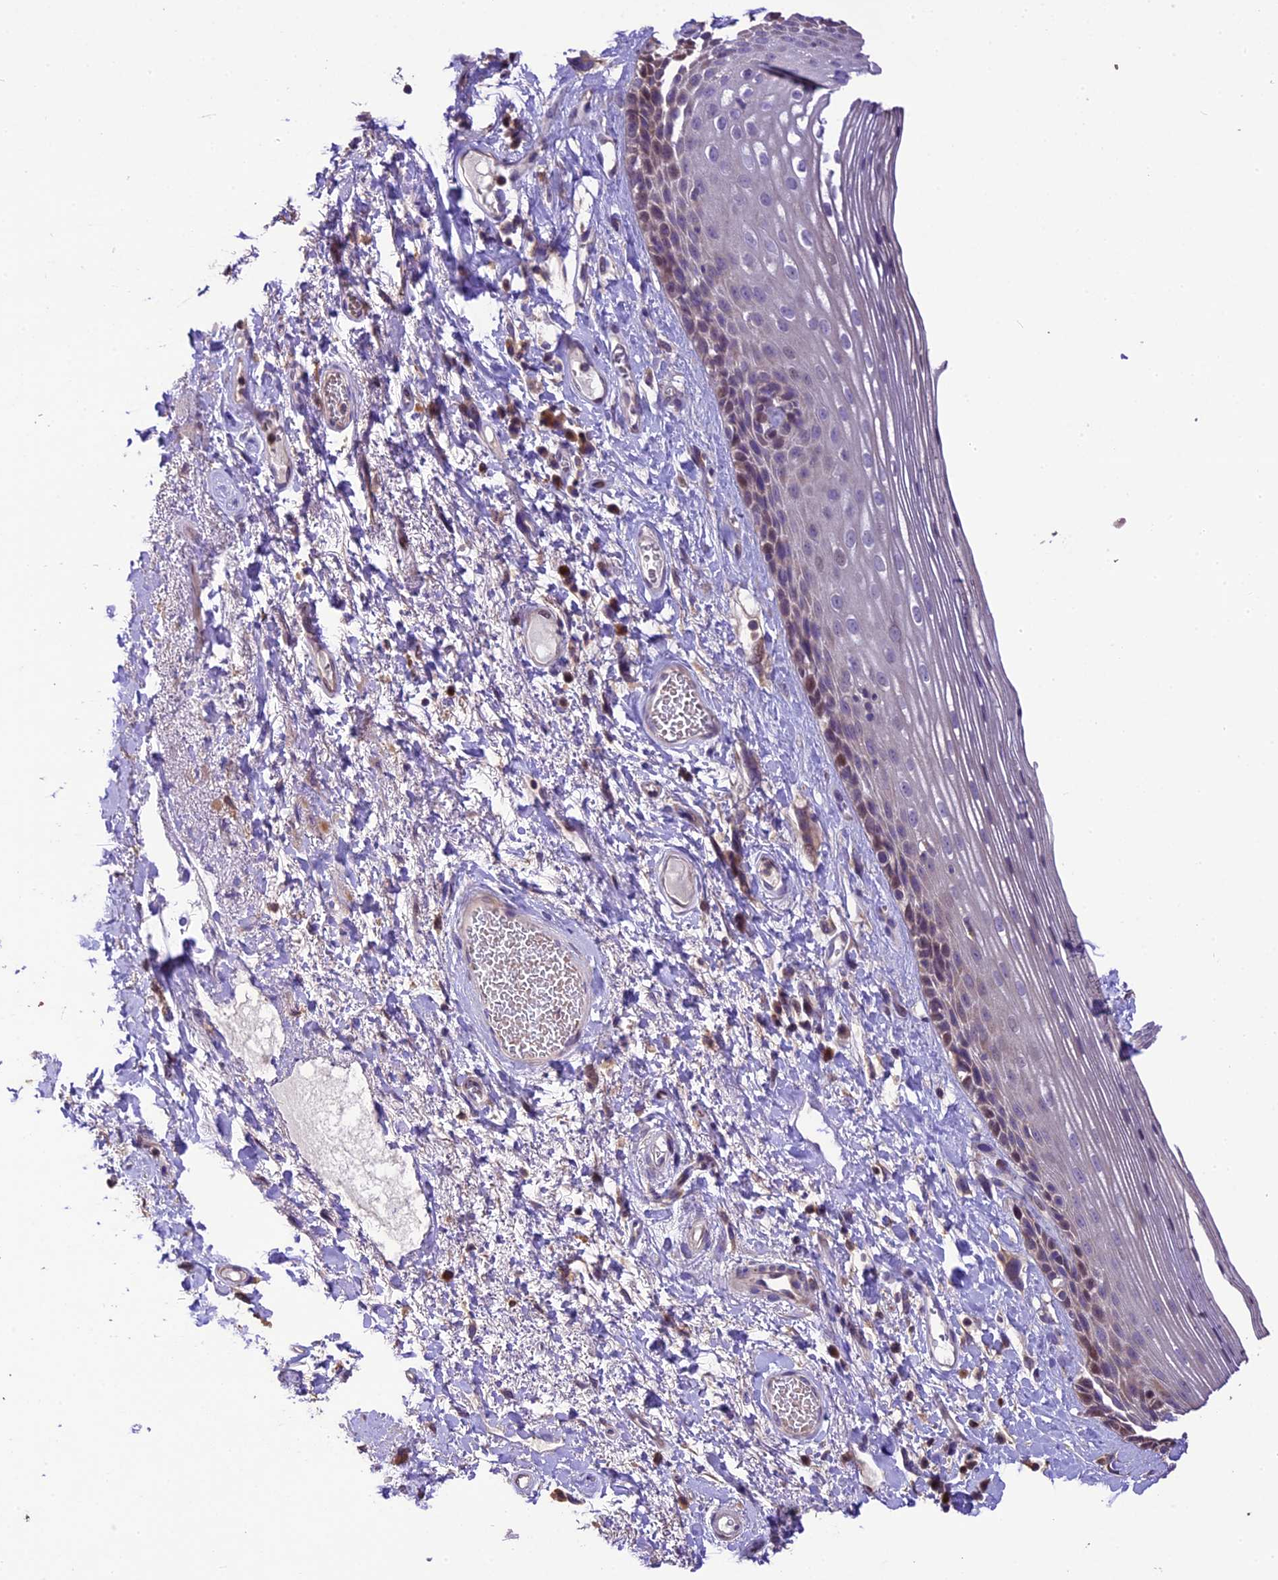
{"staining": {"intensity": "moderate", "quantity": "25%-75%", "location": "cytoplasmic/membranous"}, "tissue": "skin", "cell_type": "Epidermal cells", "image_type": "normal", "snomed": [{"axis": "morphology", "description": "Normal tissue, NOS"}, {"axis": "topography", "description": "Anal"}], "caption": "Immunohistochemical staining of normal human skin shows medium levels of moderate cytoplasmic/membranous staining in approximately 25%-75% of epidermal cells. (brown staining indicates protein expression, while blue staining denotes nuclei).", "gene": "DGKH", "patient": {"sex": "male", "age": 69}}